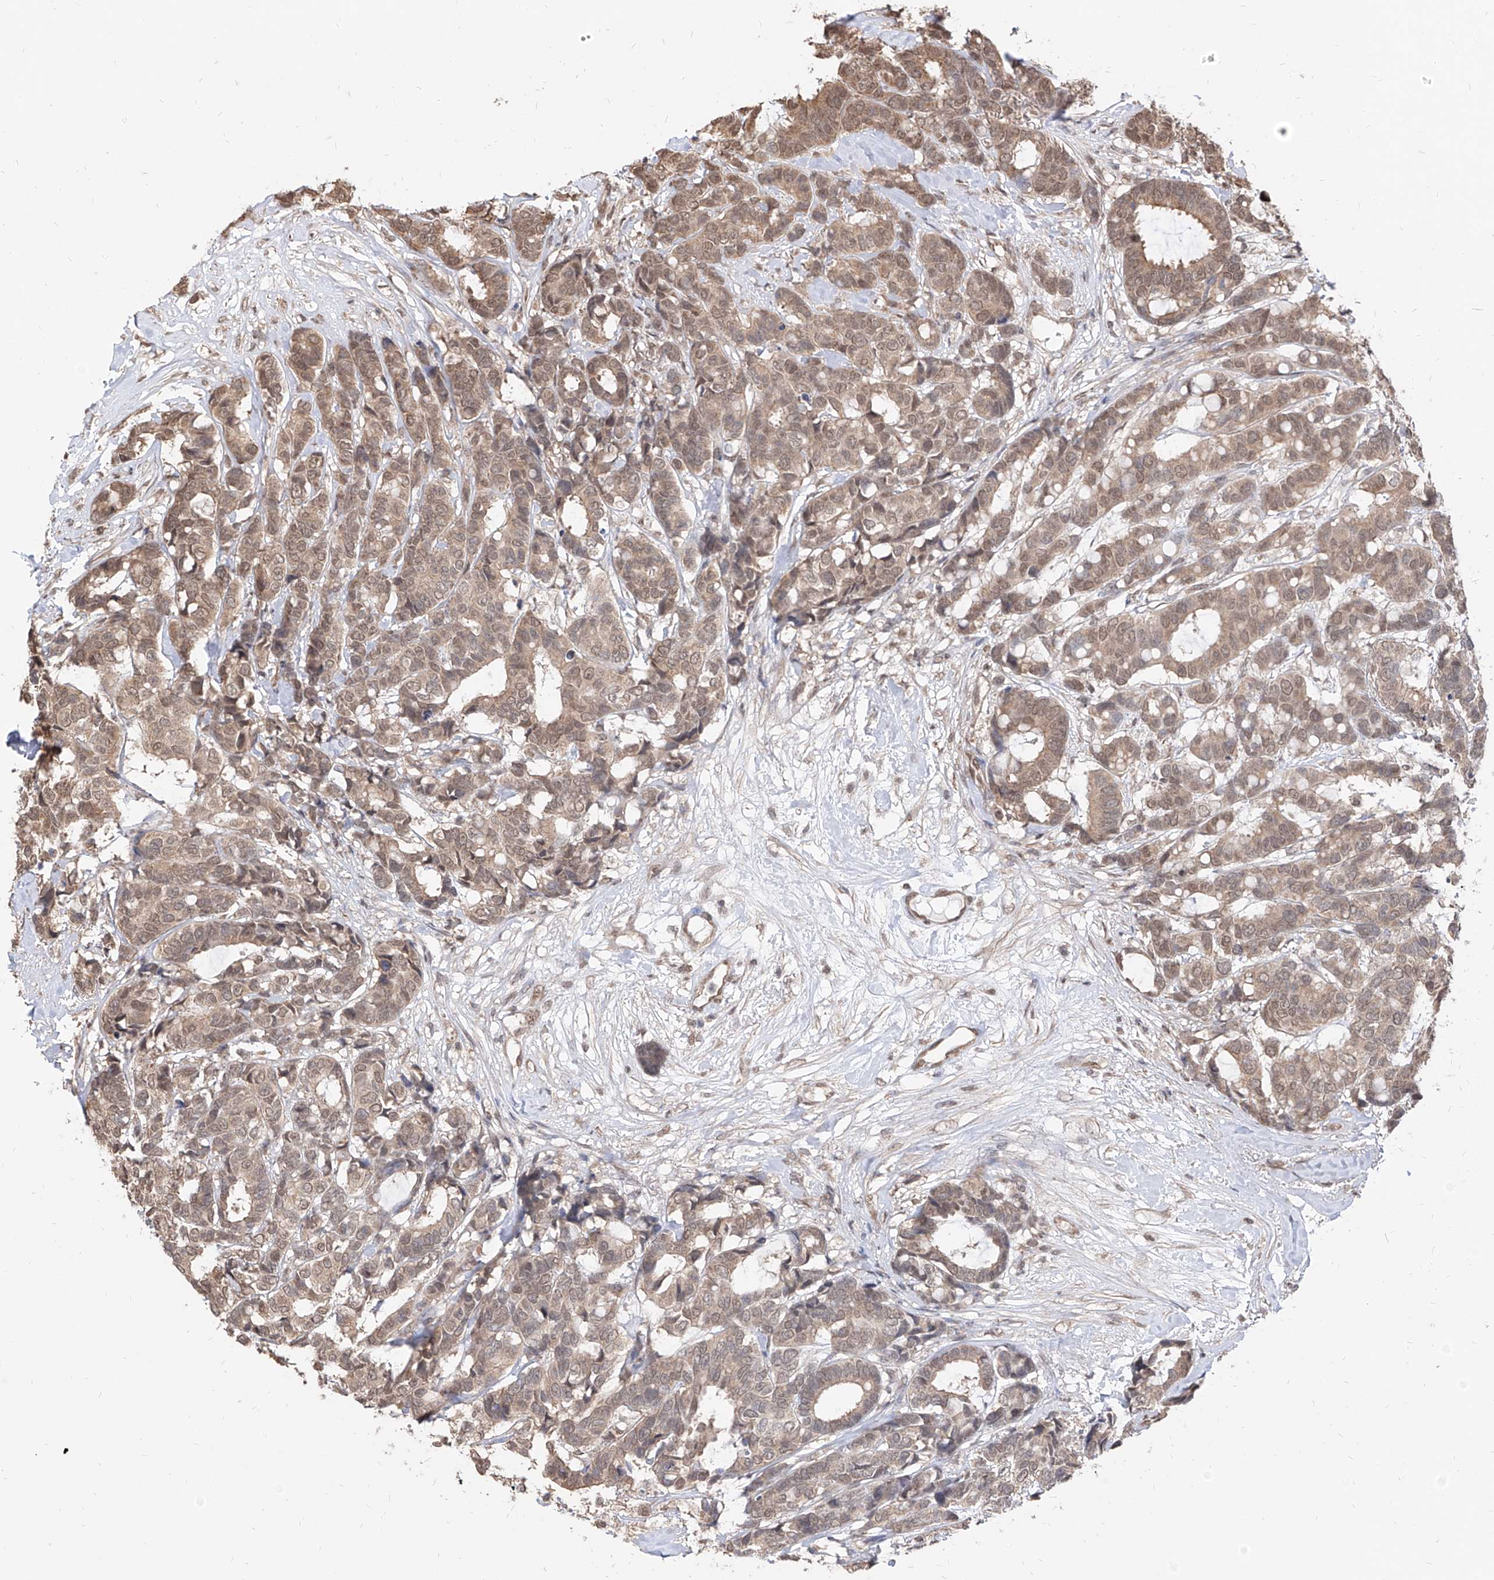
{"staining": {"intensity": "moderate", "quantity": ">75%", "location": "cytoplasmic/membranous,nuclear"}, "tissue": "breast cancer", "cell_type": "Tumor cells", "image_type": "cancer", "snomed": [{"axis": "morphology", "description": "Duct carcinoma"}, {"axis": "topography", "description": "Breast"}], "caption": "Protein staining reveals moderate cytoplasmic/membranous and nuclear staining in about >75% of tumor cells in breast cancer (intraductal carcinoma).", "gene": "C8orf82", "patient": {"sex": "female", "age": 87}}